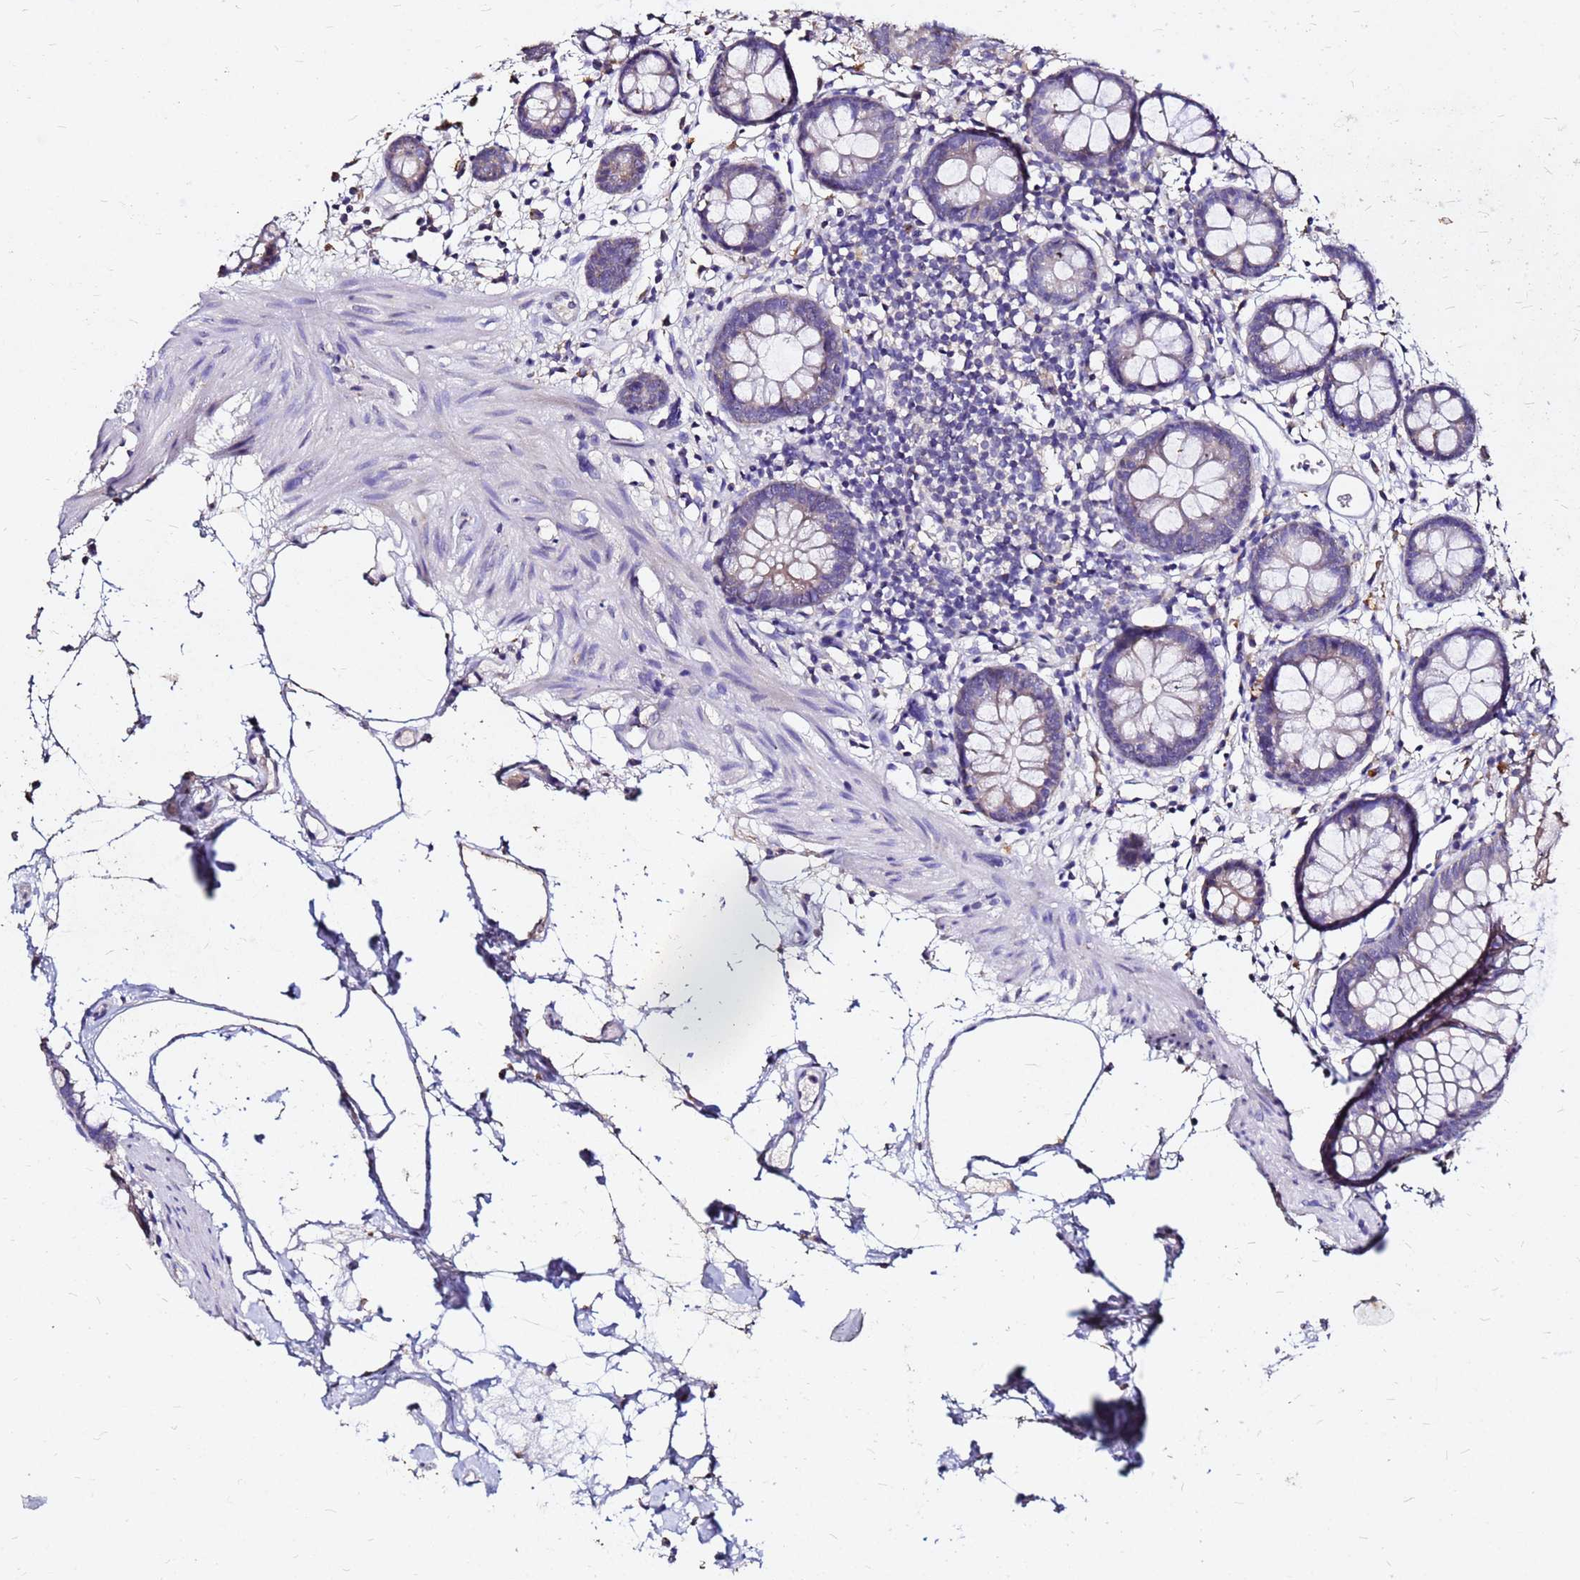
{"staining": {"intensity": "negative", "quantity": "none", "location": "none"}, "tissue": "colon", "cell_type": "Endothelial cells", "image_type": "normal", "snomed": [{"axis": "morphology", "description": "Normal tissue, NOS"}, {"axis": "topography", "description": "Colon"}], "caption": "The immunohistochemistry image has no significant positivity in endothelial cells of colon. The staining is performed using DAB brown chromogen with nuclei counter-stained in using hematoxylin.", "gene": "FAM183A", "patient": {"sex": "female", "age": 84}}